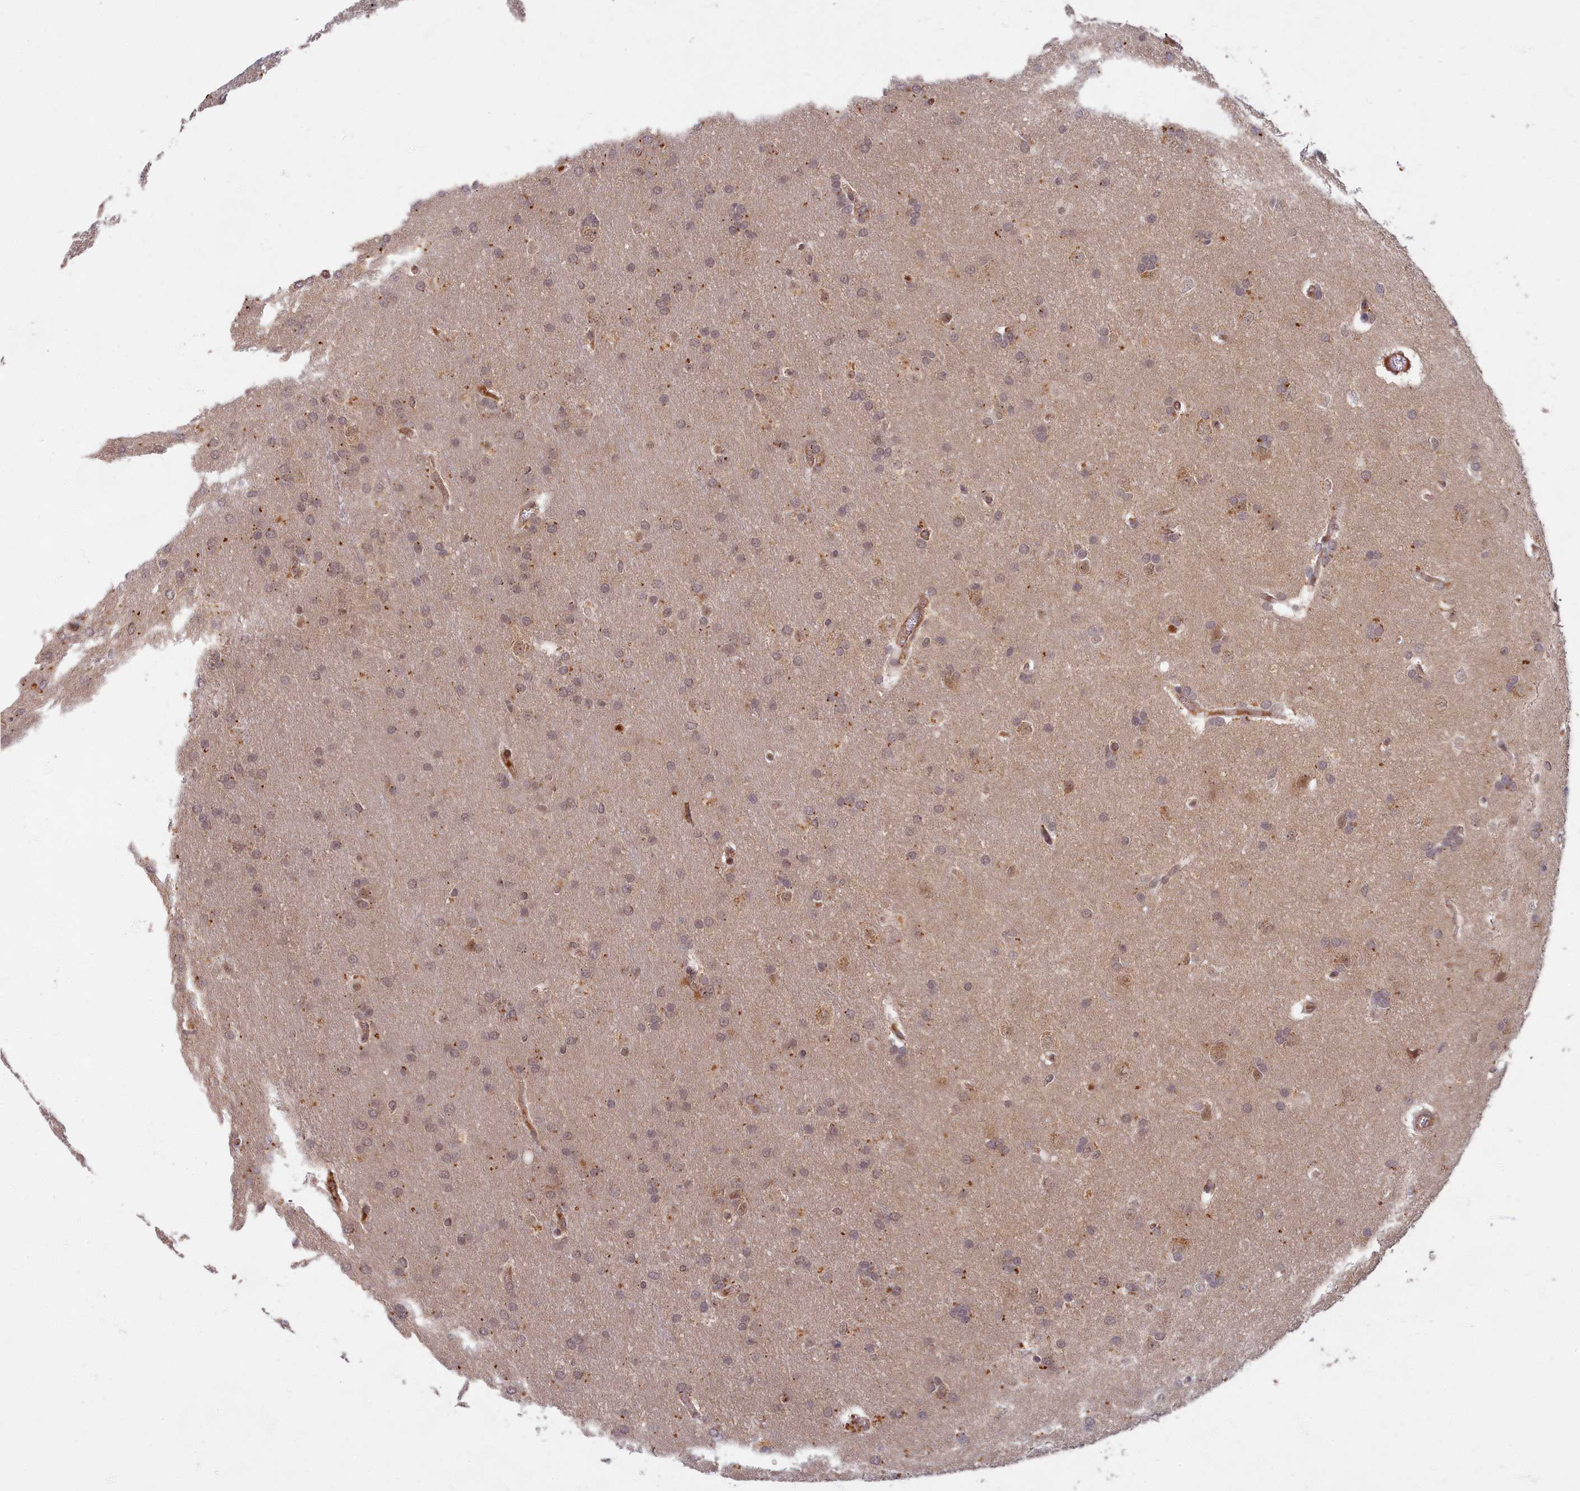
{"staining": {"intensity": "negative", "quantity": "none", "location": "none"}, "tissue": "glioma", "cell_type": "Tumor cells", "image_type": "cancer", "snomed": [{"axis": "morphology", "description": "Glioma, malignant, Low grade"}, {"axis": "topography", "description": "Brain"}], "caption": "Tumor cells are negative for protein expression in human glioma.", "gene": "EARS2", "patient": {"sex": "female", "age": 32}}